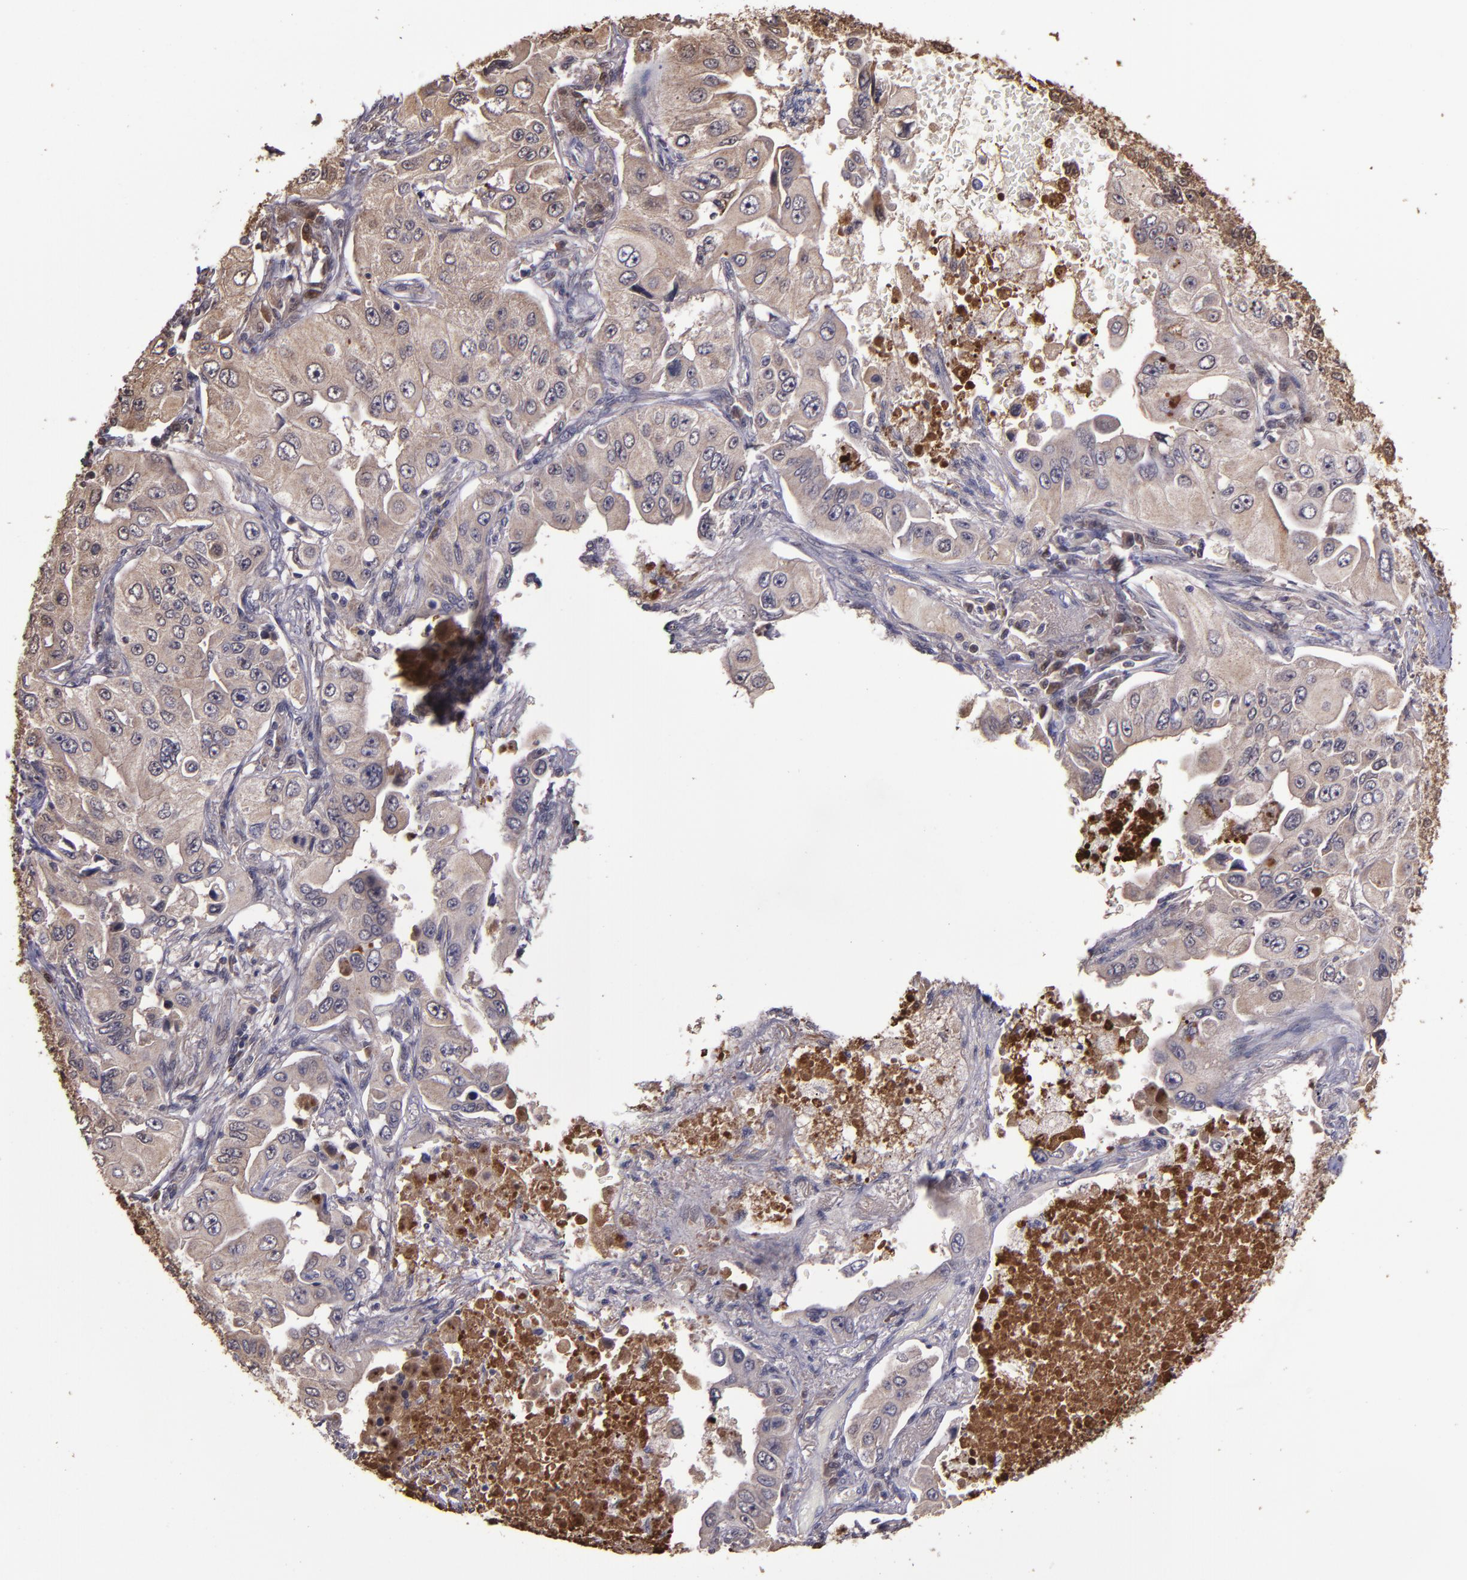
{"staining": {"intensity": "moderate", "quantity": "25%-75%", "location": "cytoplasmic/membranous"}, "tissue": "lung cancer", "cell_type": "Tumor cells", "image_type": "cancer", "snomed": [{"axis": "morphology", "description": "Adenocarcinoma, NOS"}, {"axis": "topography", "description": "Lung"}], "caption": "This micrograph reveals immunohistochemistry (IHC) staining of human lung cancer, with medium moderate cytoplasmic/membranous positivity in about 25%-75% of tumor cells.", "gene": "SERPINF2", "patient": {"sex": "male", "age": 84}}